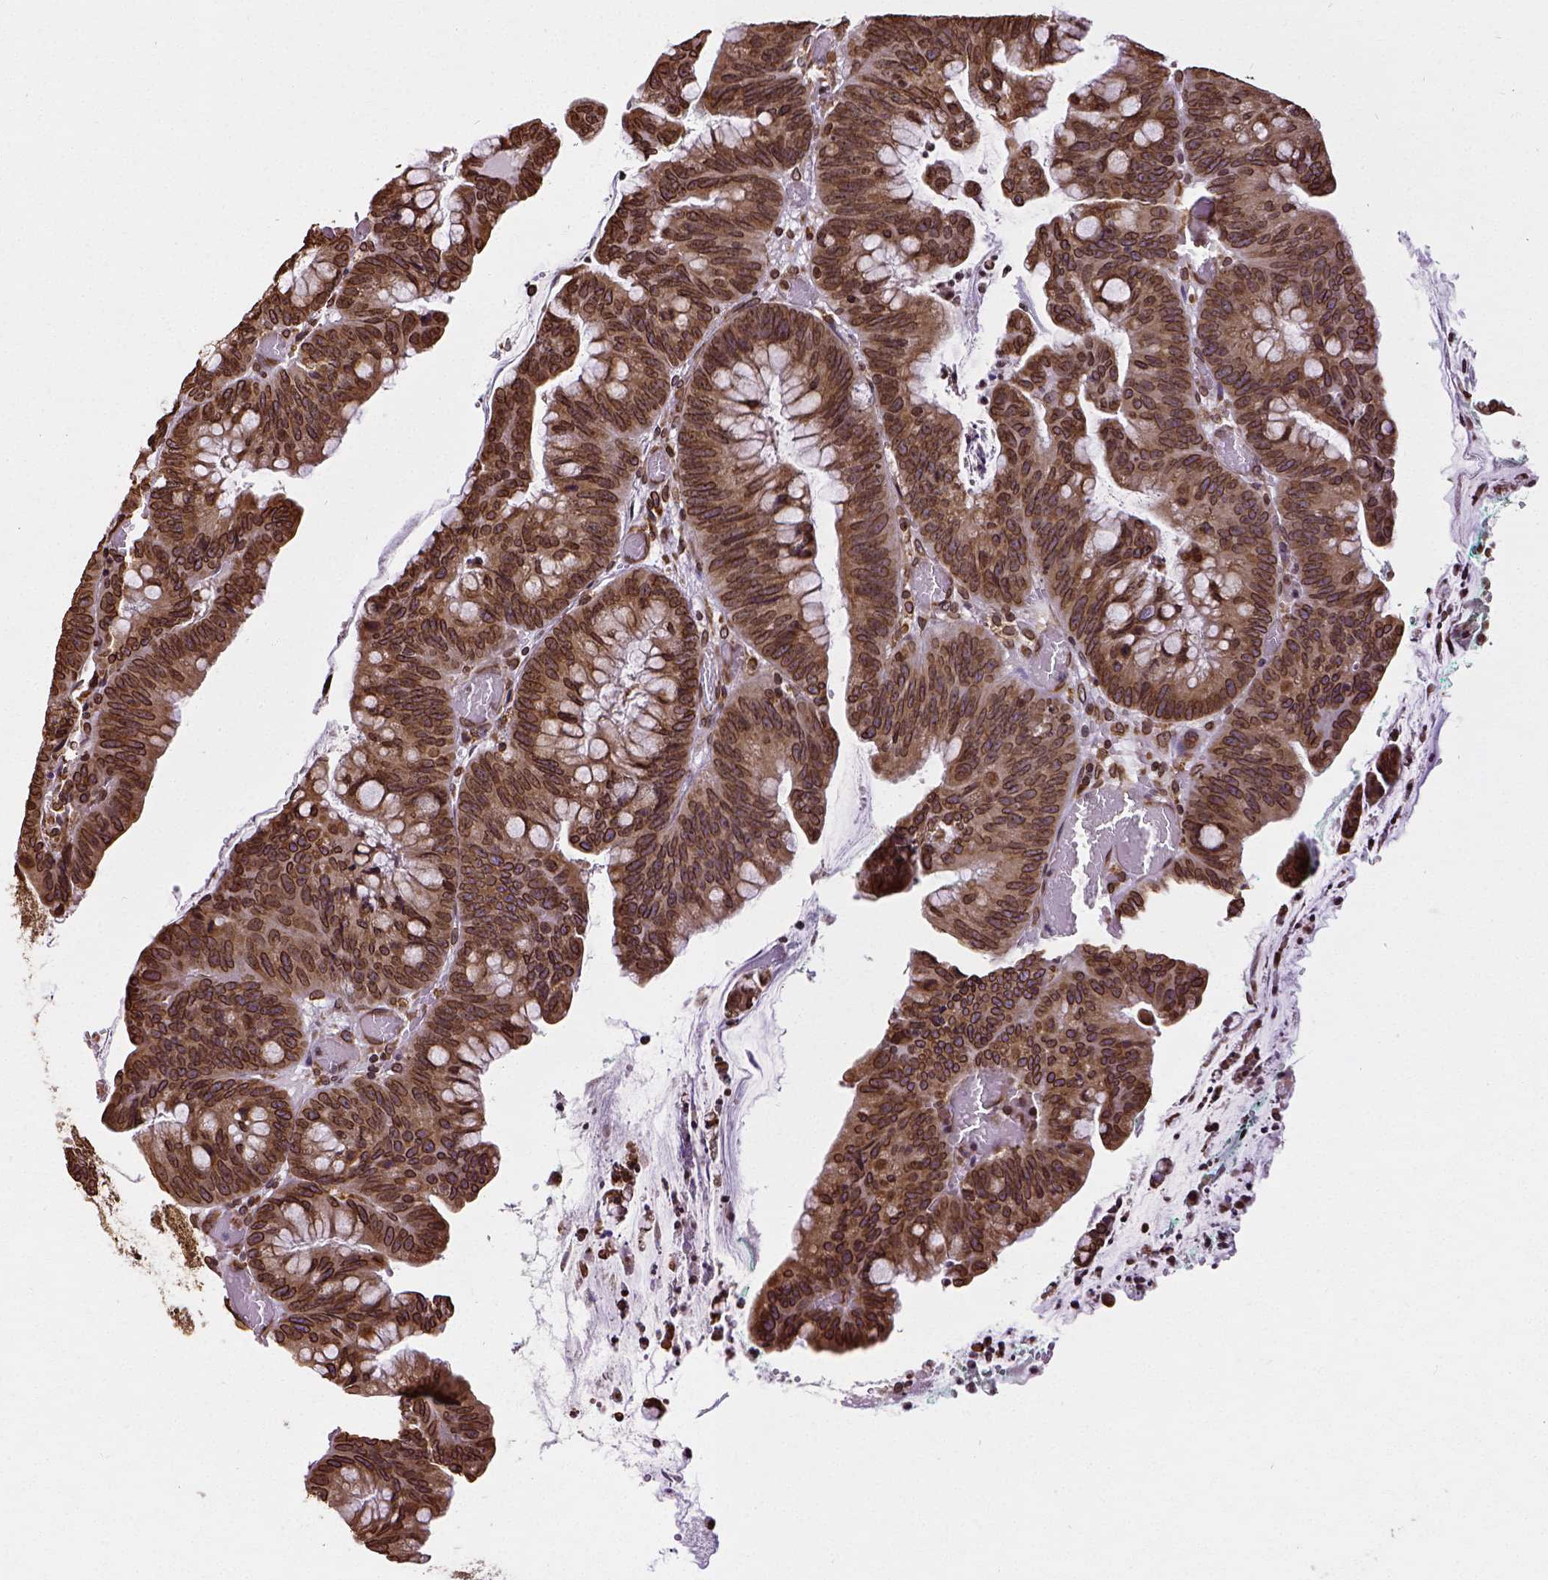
{"staining": {"intensity": "strong", "quantity": ">75%", "location": "cytoplasmic/membranous,nuclear"}, "tissue": "colorectal cancer", "cell_type": "Tumor cells", "image_type": "cancer", "snomed": [{"axis": "morphology", "description": "Adenocarcinoma, NOS"}, {"axis": "topography", "description": "Colon"}], "caption": "This histopathology image shows colorectal adenocarcinoma stained with immunohistochemistry to label a protein in brown. The cytoplasmic/membranous and nuclear of tumor cells show strong positivity for the protein. Nuclei are counter-stained blue.", "gene": "MTDH", "patient": {"sex": "male", "age": 62}}